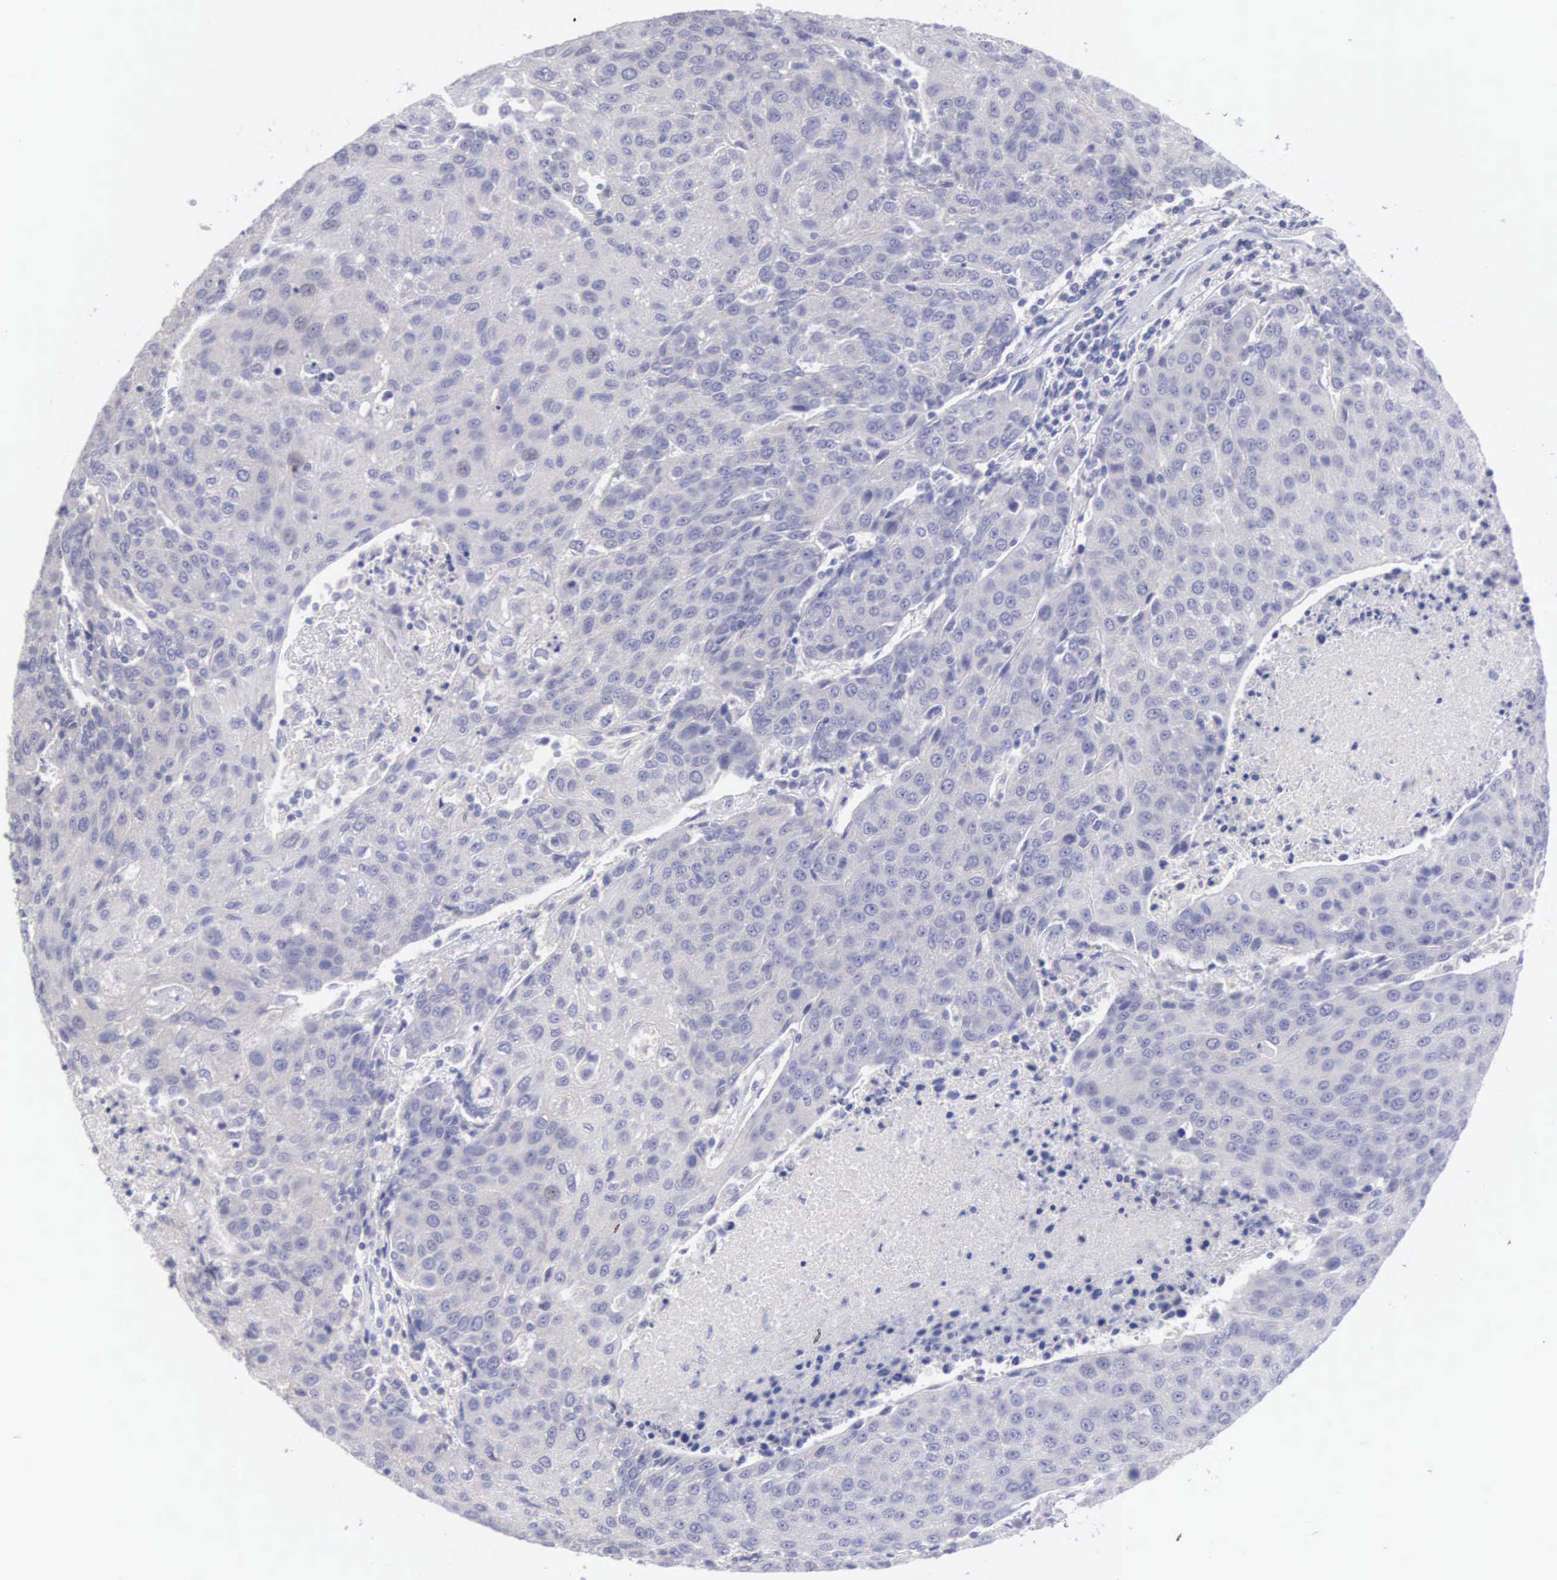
{"staining": {"intensity": "negative", "quantity": "none", "location": "none"}, "tissue": "urothelial cancer", "cell_type": "Tumor cells", "image_type": "cancer", "snomed": [{"axis": "morphology", "description": "Urothelial carcinoma, High grade"}, {"axis": "topography", "description": "Urinary bladder"}], "caption": "Immunohistochemical staining of urothelial cancer displays no significant staining in tumor cells.", "gene": "SLITRK4", "patient": {"sex": "female", "age": 85}}